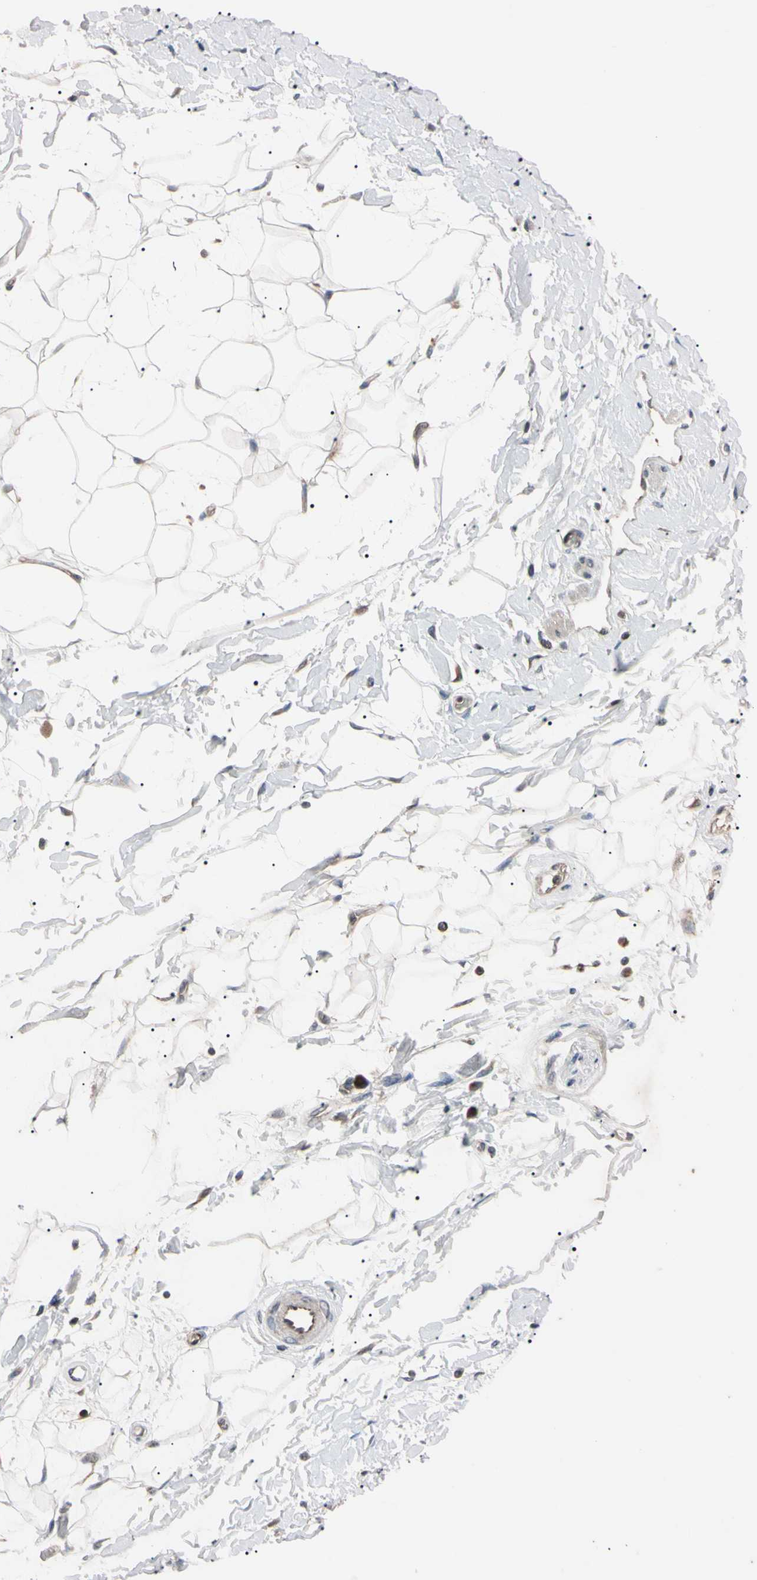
{"staining": {"intensity": "moderate", "quantity": "<25%", "location": "cytoplasmic/membranous"}, "tissue": "adipose tissue", "cell_type": "Adipocytes", "image_type": "normal", "snomed": [{"axis": "morphology", "description": "Normal tissue, NOS"}, {"axis": "topography", "description": "Soft tissue"}], "caption": "Adipose tissue was stained to show a protein in brown. There is low levels of moderate cytoplasmic/membranous positivity in about <25% of adipocytes. The staining was performed using DAB to visualize the protein expression in brown, while the nuclei were stained in blue with hematoxylin (Magnification: 20x).", "gene": "TNFRSF1A", "patient": {"sex": "male", "age": 72}}